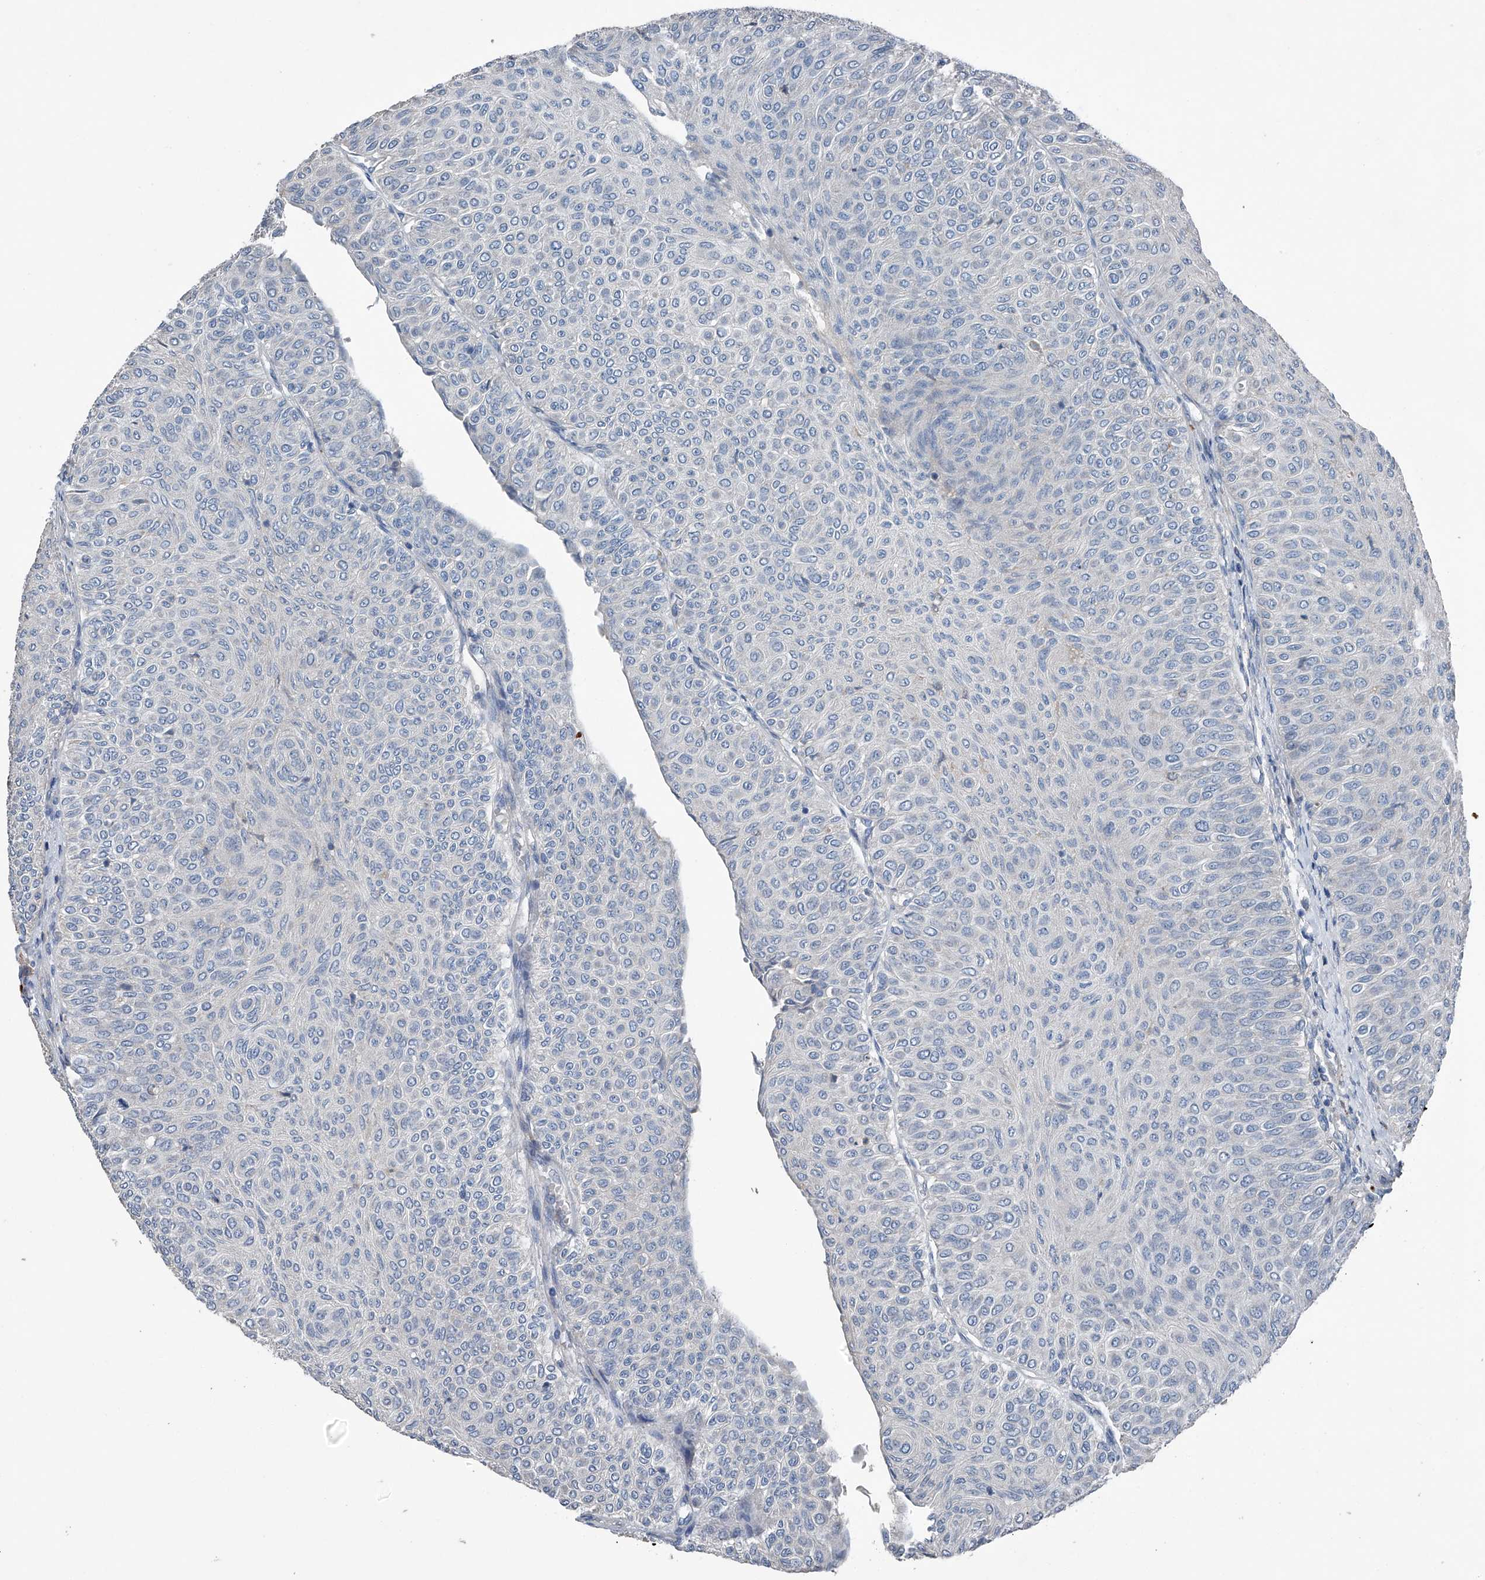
{"staining": {"intensity": "negative", "quantity": "none", "location": "none"}, "tissue": "urothelial cancer", "cell_type": "Tumor cells", "image_type": "cancer", "snomed": [{"axis": "morphology", "description": "Urothelial carcinoma, Low grade"}, {"axis": "topography", "description": "Urinary bladder"}], "caption": "Immunohistochemistry micrograph of neoplastic tissue: low-grade urothelial carcinoma stained with DAB (3,3'-diaminobenzidine) exhibits no significant protein staining in tumor cells.", "gene": "ZNF772", "patient": {"sex": "male", "age": 78}}